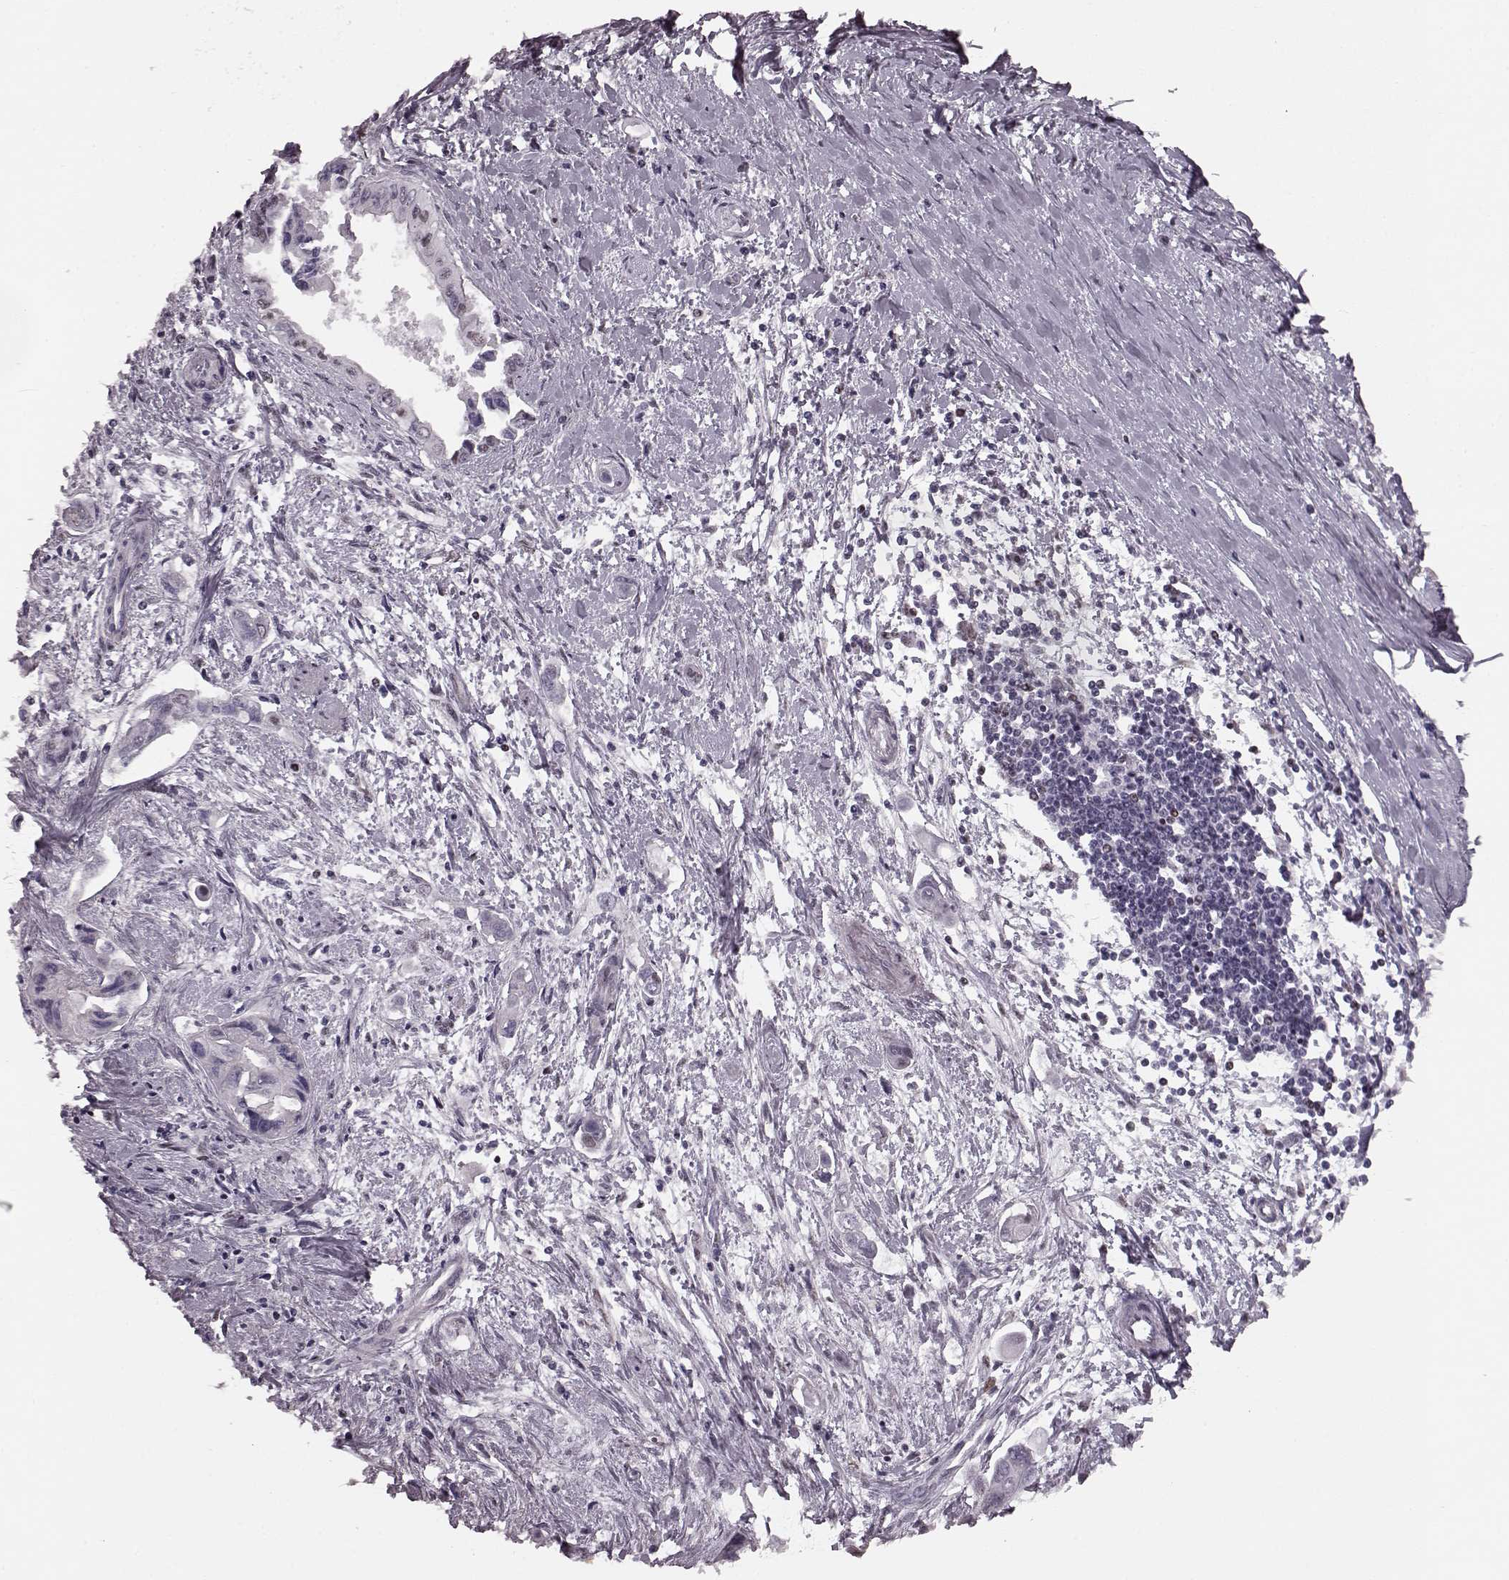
{"staining": {"intensity": "weak", "quantity": "<25%", "location": "nuclear"}, "tissue": "pancreatic cancer", "cell_type": "Tumor cells", "image_type": "cancer", "snomed": [{"axis": "morphology", "description": "Adenocarcinoma, NOS"}, {"axis": "topography", "description": "Pancreas"}], "caption": "Immunohistochemistry (IHC) histopathology image of neoplastic tissue: adenocarcinoma (pancreatic) stained with DAB exhibits no significant protein positivity in tumor cells.", "gene": "NR2C1", "patient": {"sex": "male", "age": 60}}